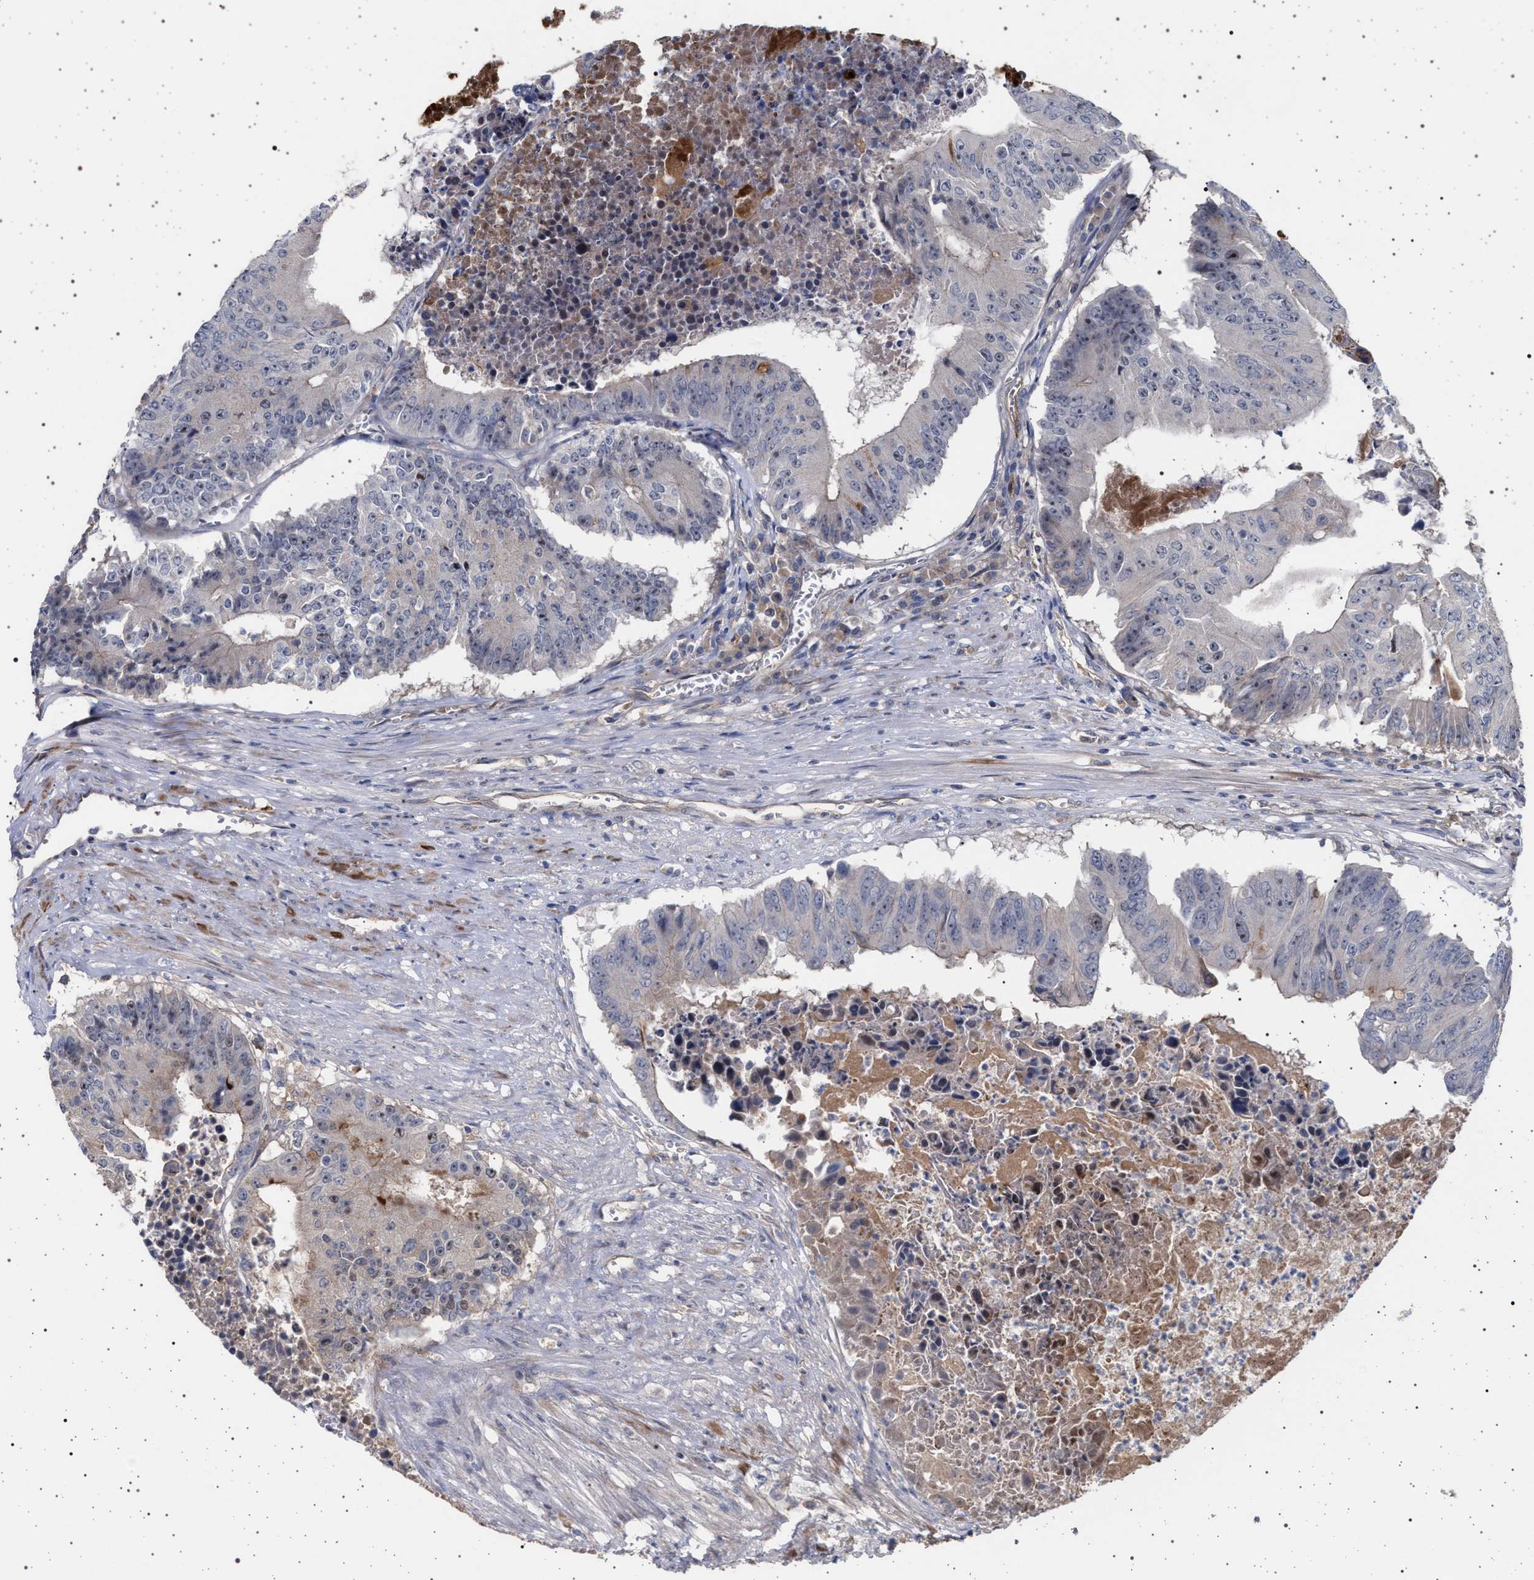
{"staining": {"intensity": "moderate", "quantity": "<25%", "location": "cytoplasmic/membranous"}, "tissue": "colorectal cancer", "cell_type": "Tumor cells", "image_type": "cancer", "snomed": [{"axis": "morphology", "description": "Adenocarcinoma, NOS"}, {"axis": "topography", "description": "Colon"}], "caption": "A high-resolution photomicrograph shows immunohistochemistry (IHC) staining of colorectal cancer (adenocarcinoma), which displays moderate cytoplasmic/membranous expression in approximately <25% of tumor cells.", "gene": "RBM48", "patient": {"sex": "male", "age": 87}}